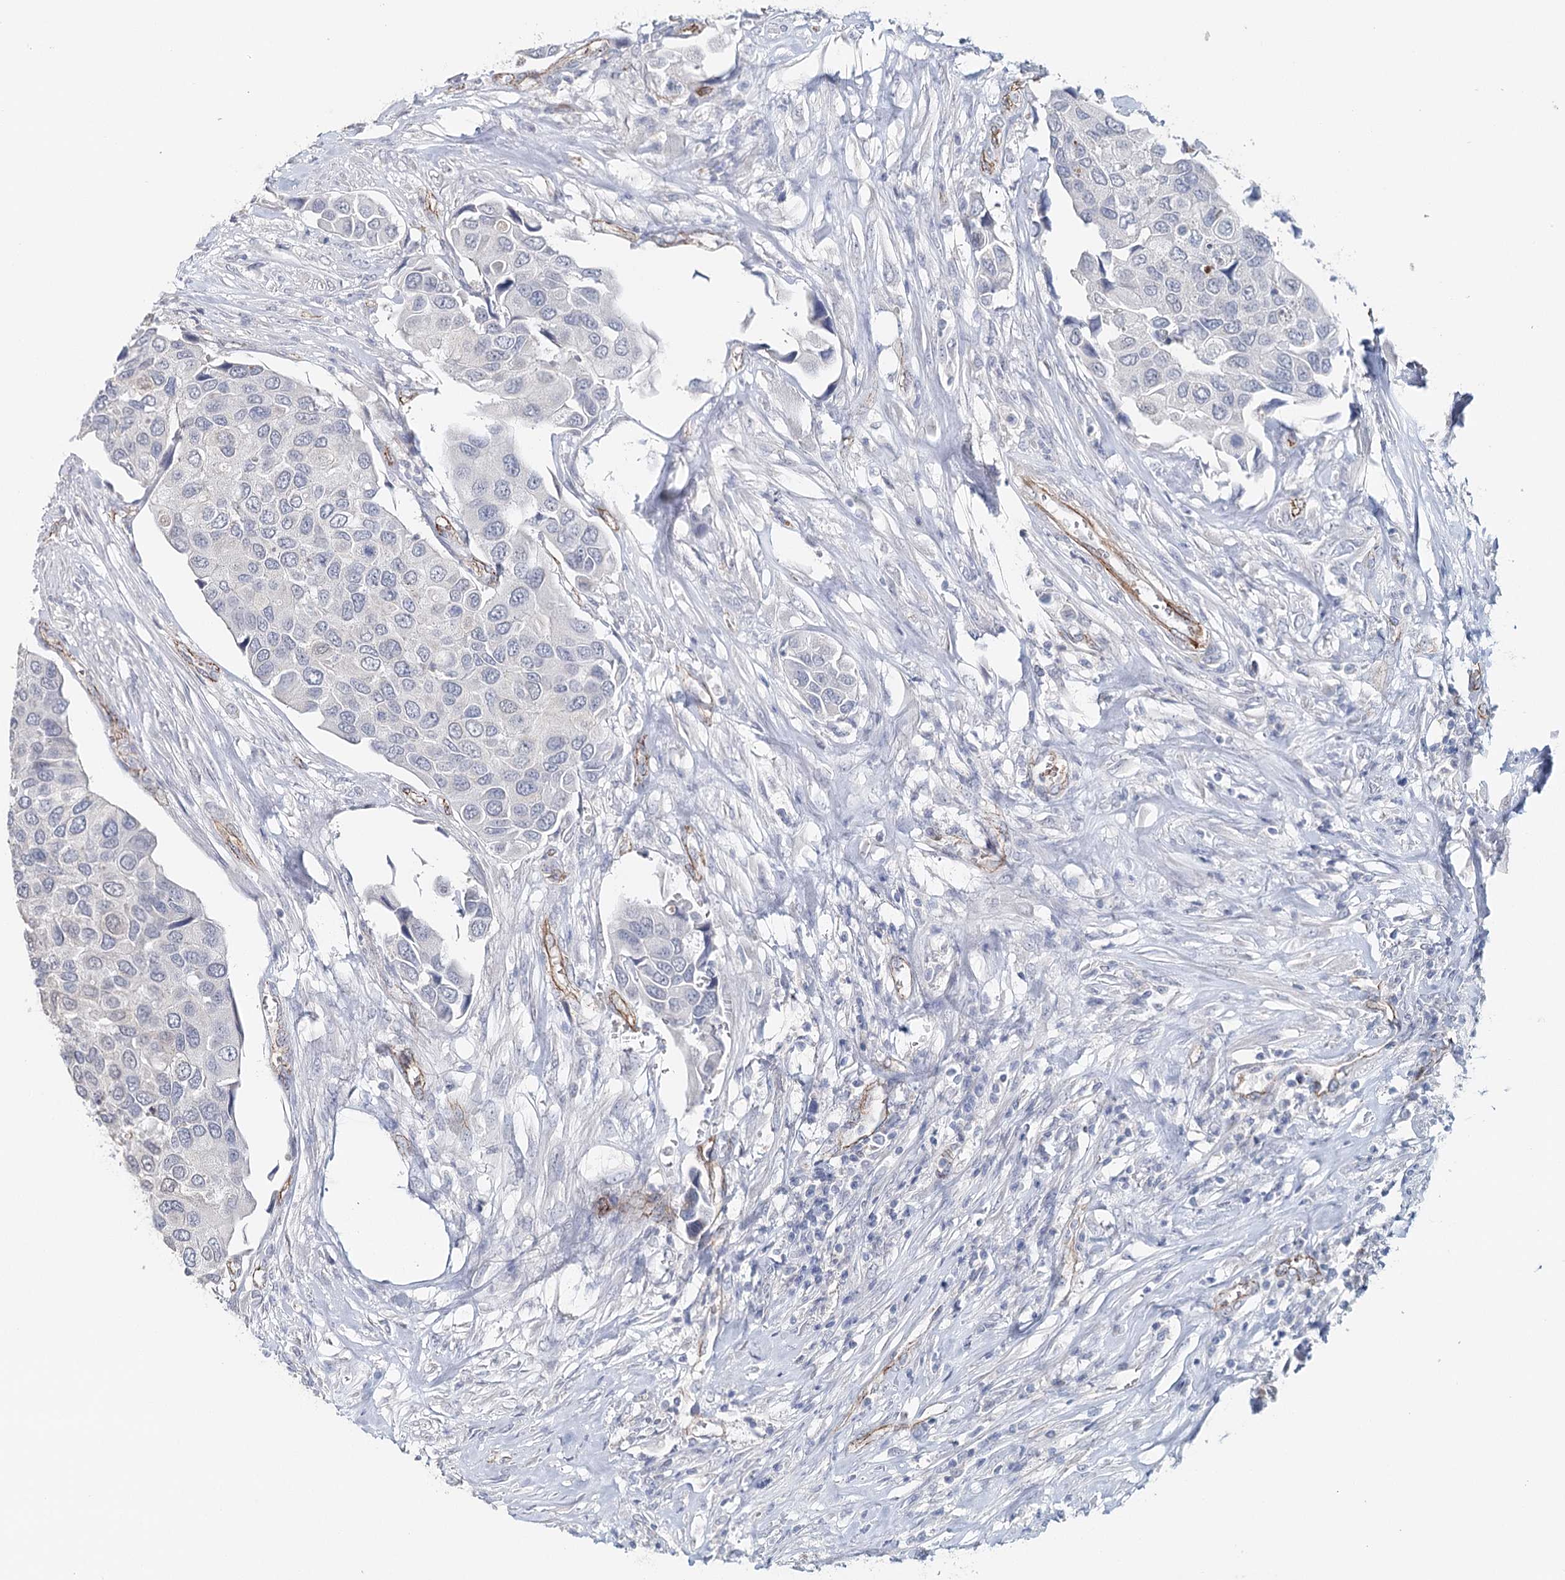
{"staining": {"intensity": "negative", "quantity": "none", "location": "none"}, "tissue": "urothelial cancer", "cell_type": "Tumor cells", "image_type": "cancer", "snomed": [{"axis": "morphology", "description": "Urothelial carcinoma, High grade"}, {"axis": "topography", "description": "Urinary bladder"}], "caption": "Human urothelial cancer stained for a protein using IHC displays no positivity in tumor cells.", "gene": "SYNPO", "patient": {"sex": "male", "age": 74}}